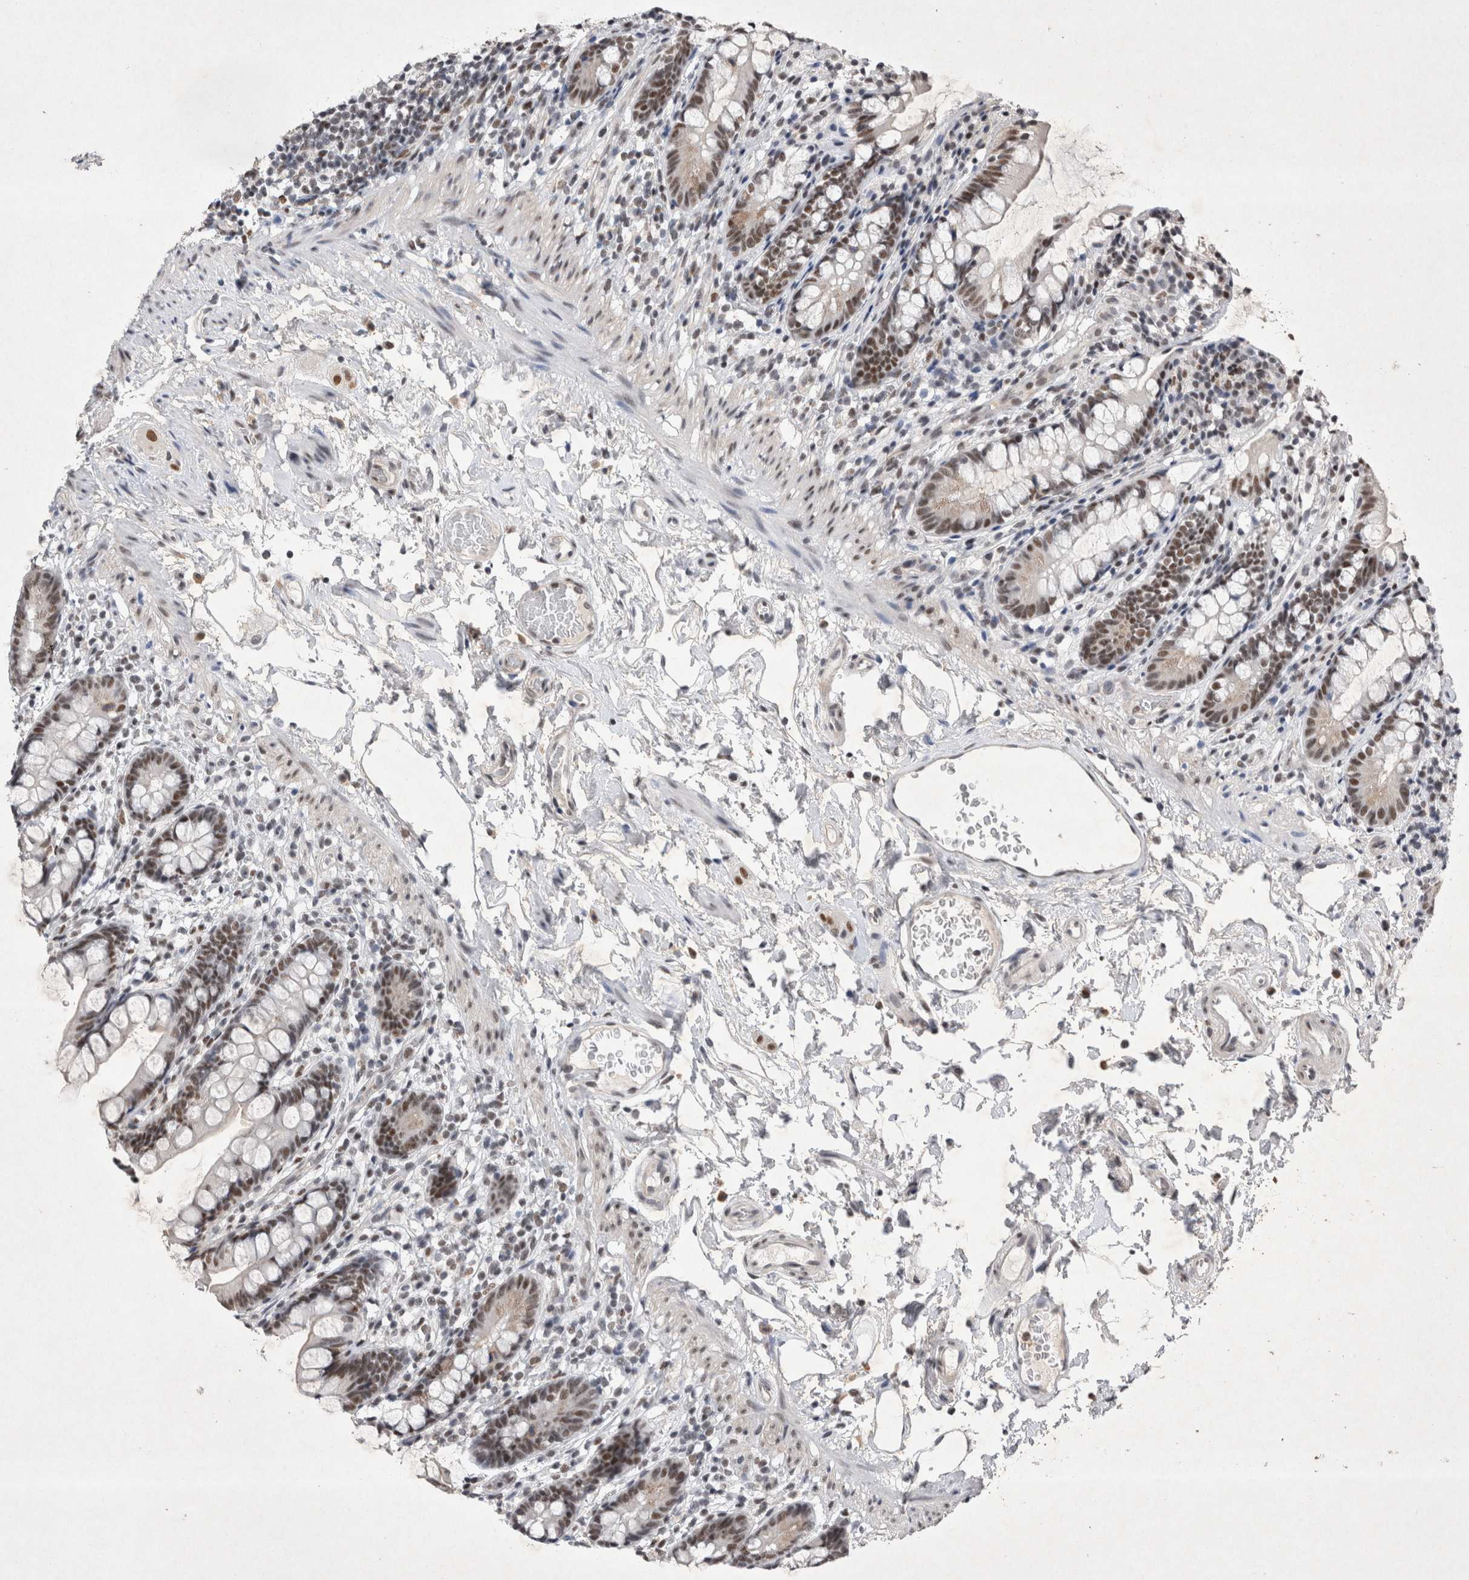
{"staining": {"intensity": "moderate", "quantity": ">75%", "location": "nuclear"}, "tissue": "small intestine", "cell_type": "Glandular cells", "image_type": "normal", "snomed": [{"axis": "morphology", "description": "Normal tissue, NOS"}, {"axis": "topography", "description": "Small intestine"}], "caption": "A histopathology image of small intestine stained for a protein reveals moderate nuclear brown staining in glandular cells. (DAB IHC, brown staining for protein, blue staining for nuclei).", "gene": "RBM6", "patient": {"sex": "female", "age": 84}}